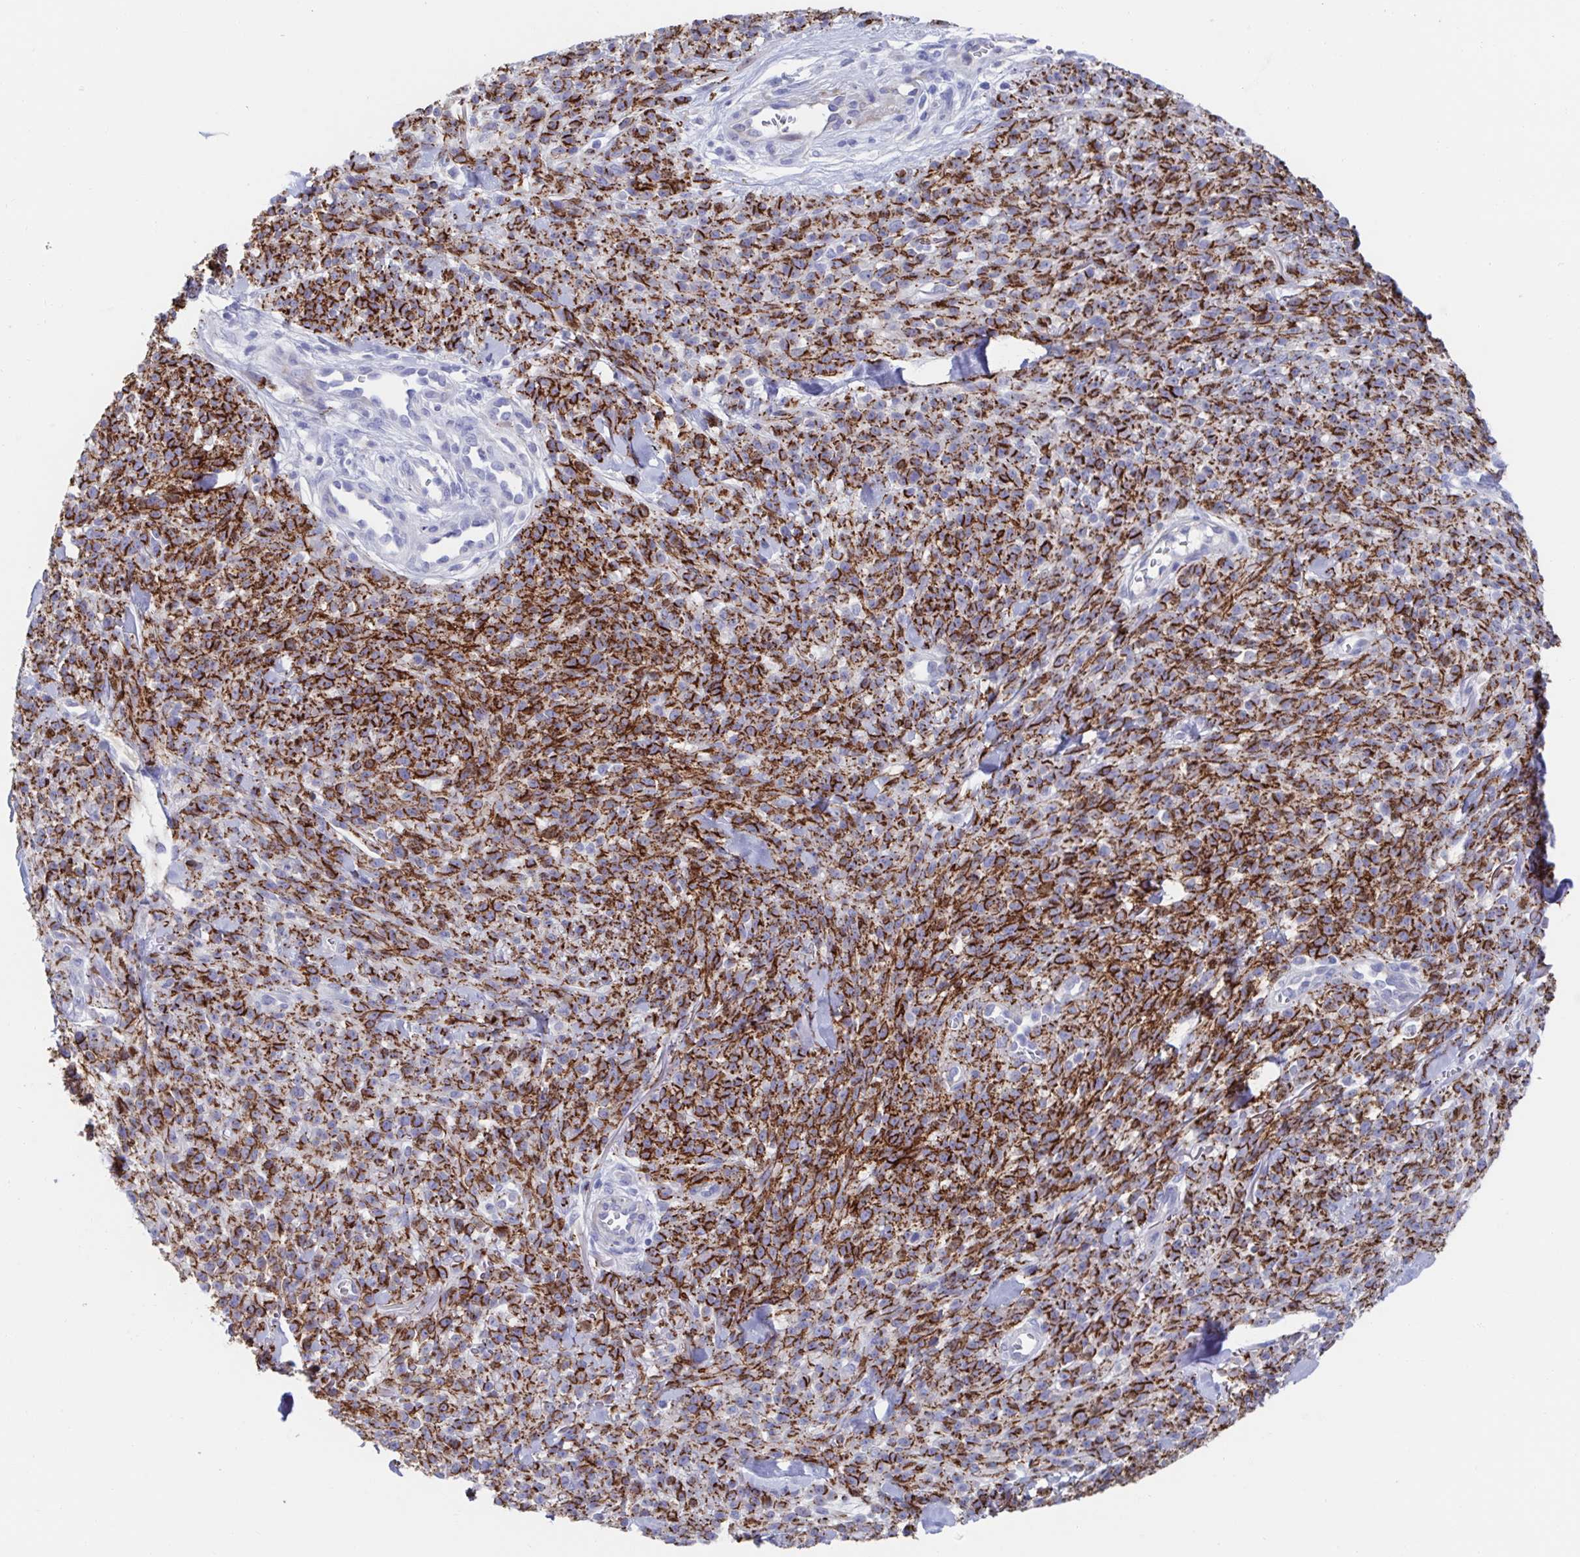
{"staining": {"intensity": "strong", "quantity": ">75%", "location": "cytoplasmic/membranous"}, "tissue": "melanoma", "cell_type": "Tumor cells", "image_type": "cancer", "snomed": [{"axis": "morphology", "description": "Malignant melanoma, NOS"}, {"axis": "topography", "description": "Skin"}, {"axis": "topography", "description": "Skin of trunk"}], "caption": "Malignant melanoma stained for a protein displays strong cytoplasmic/membranous positivity in tumor cells. (IHC, brightfield microscopy, high magnification).", "gene": "CDH2", "patient": {"sex": "male", "age": 74}}